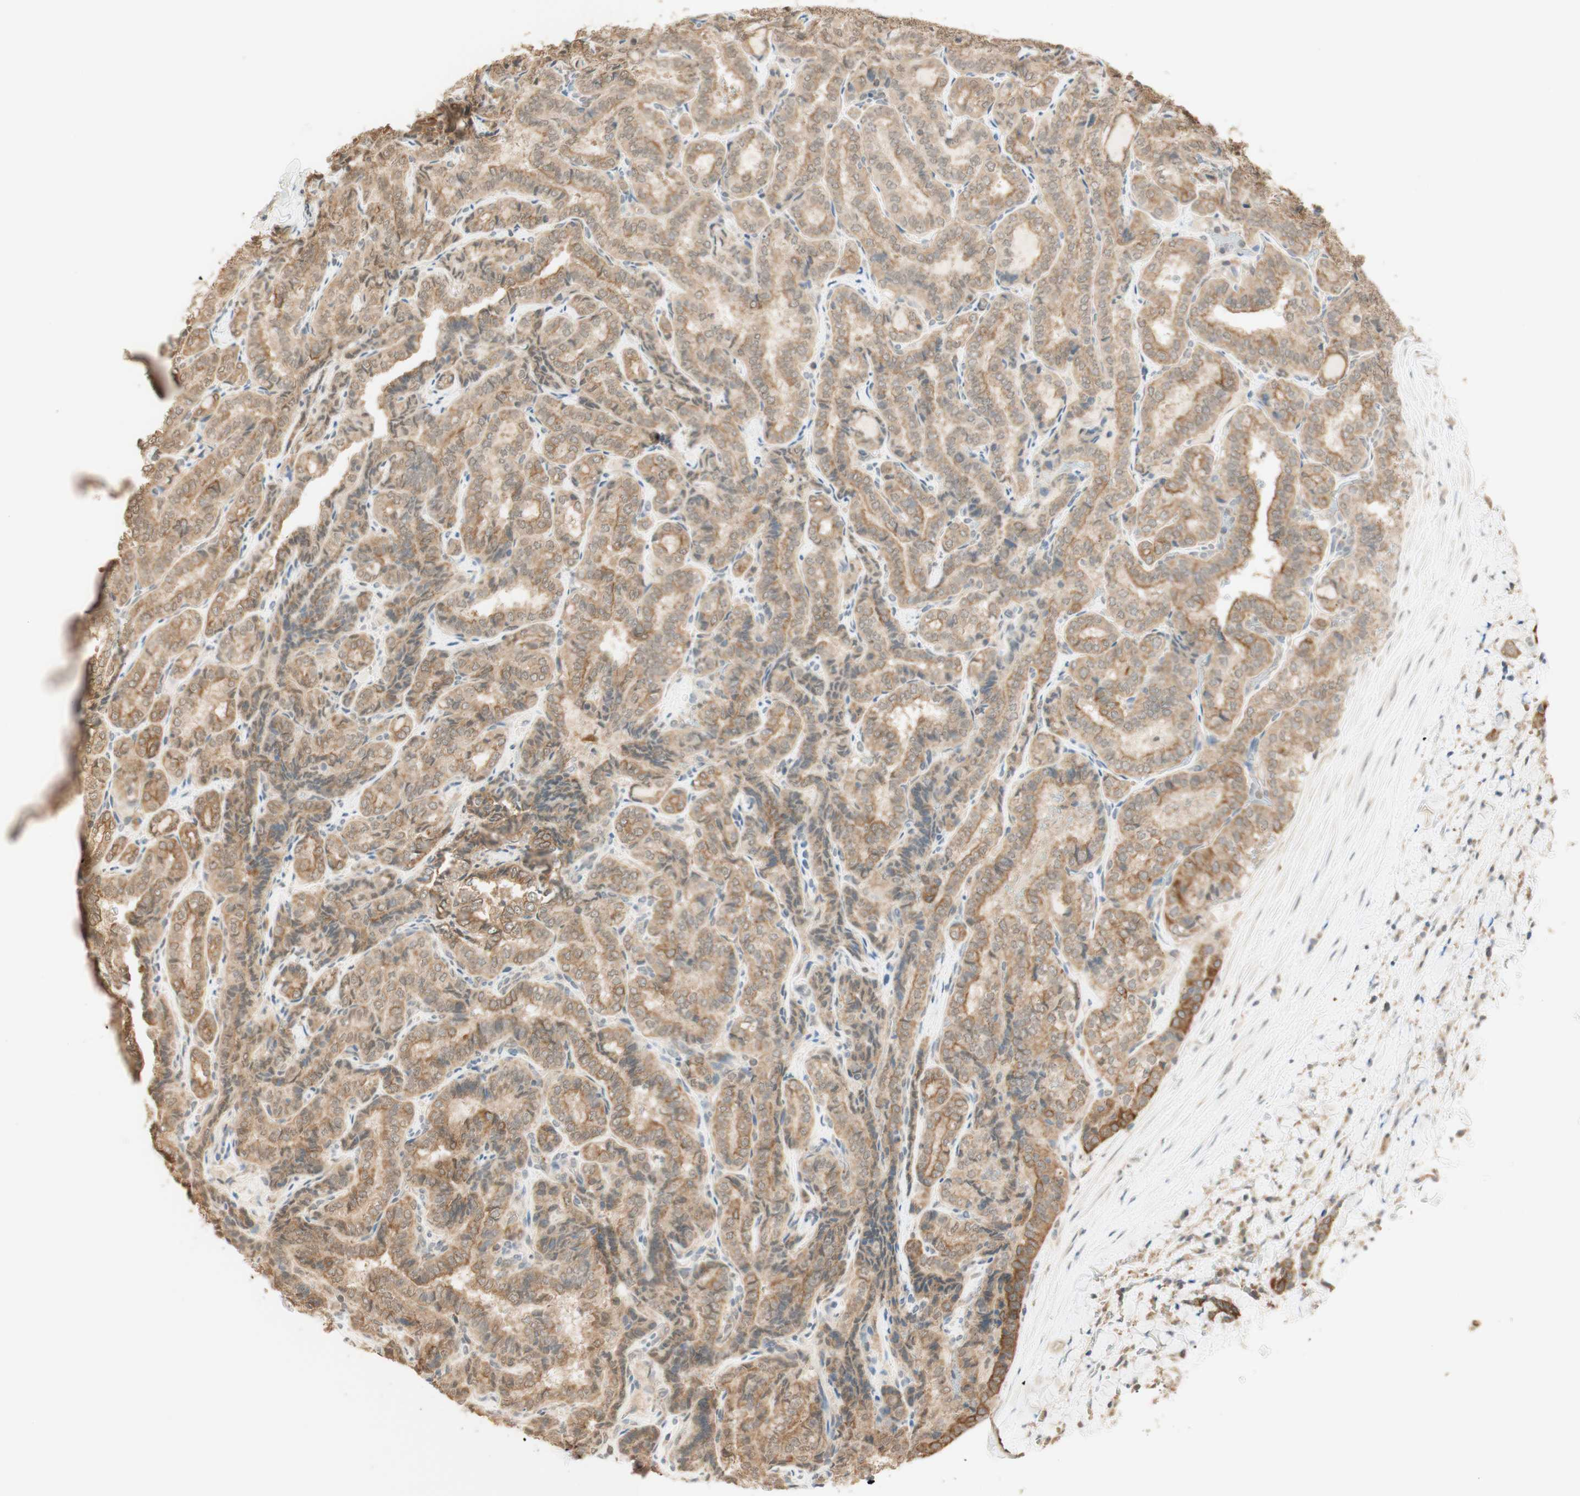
{"staining": {"intensity": "moderate", "quantity": ">75%", "location": "cytoplasmic/membranous"}, "tissue": "thyroid cancer", "cell_type": "Tumor cells", "image_type": "cancer", "snomed": [{"axis": "morphology", "description": "Normal tissue, NOS"}, {"axis": "morphology", "description": "Papillary adenocarcinoma, NOS"}, {"axis": "topography", "description": "Thyroid gland"}], "caption": "An immunohistochemistry (IHC) histopathology image of tumor tissue is shown. Protein staining in brown labels moderate cytoplasmic/membranous positivity in thyroid cancer (papillary adenocarcinoma) within tumor cells. Using DAB (3,3'-diaminobenzidine) (brown) and hematoxylin (blue) stains, captured at high magnification using brightfield microscopy.", "gene": "SPINT2", "patient": {"sex": "female", "age": 30}}